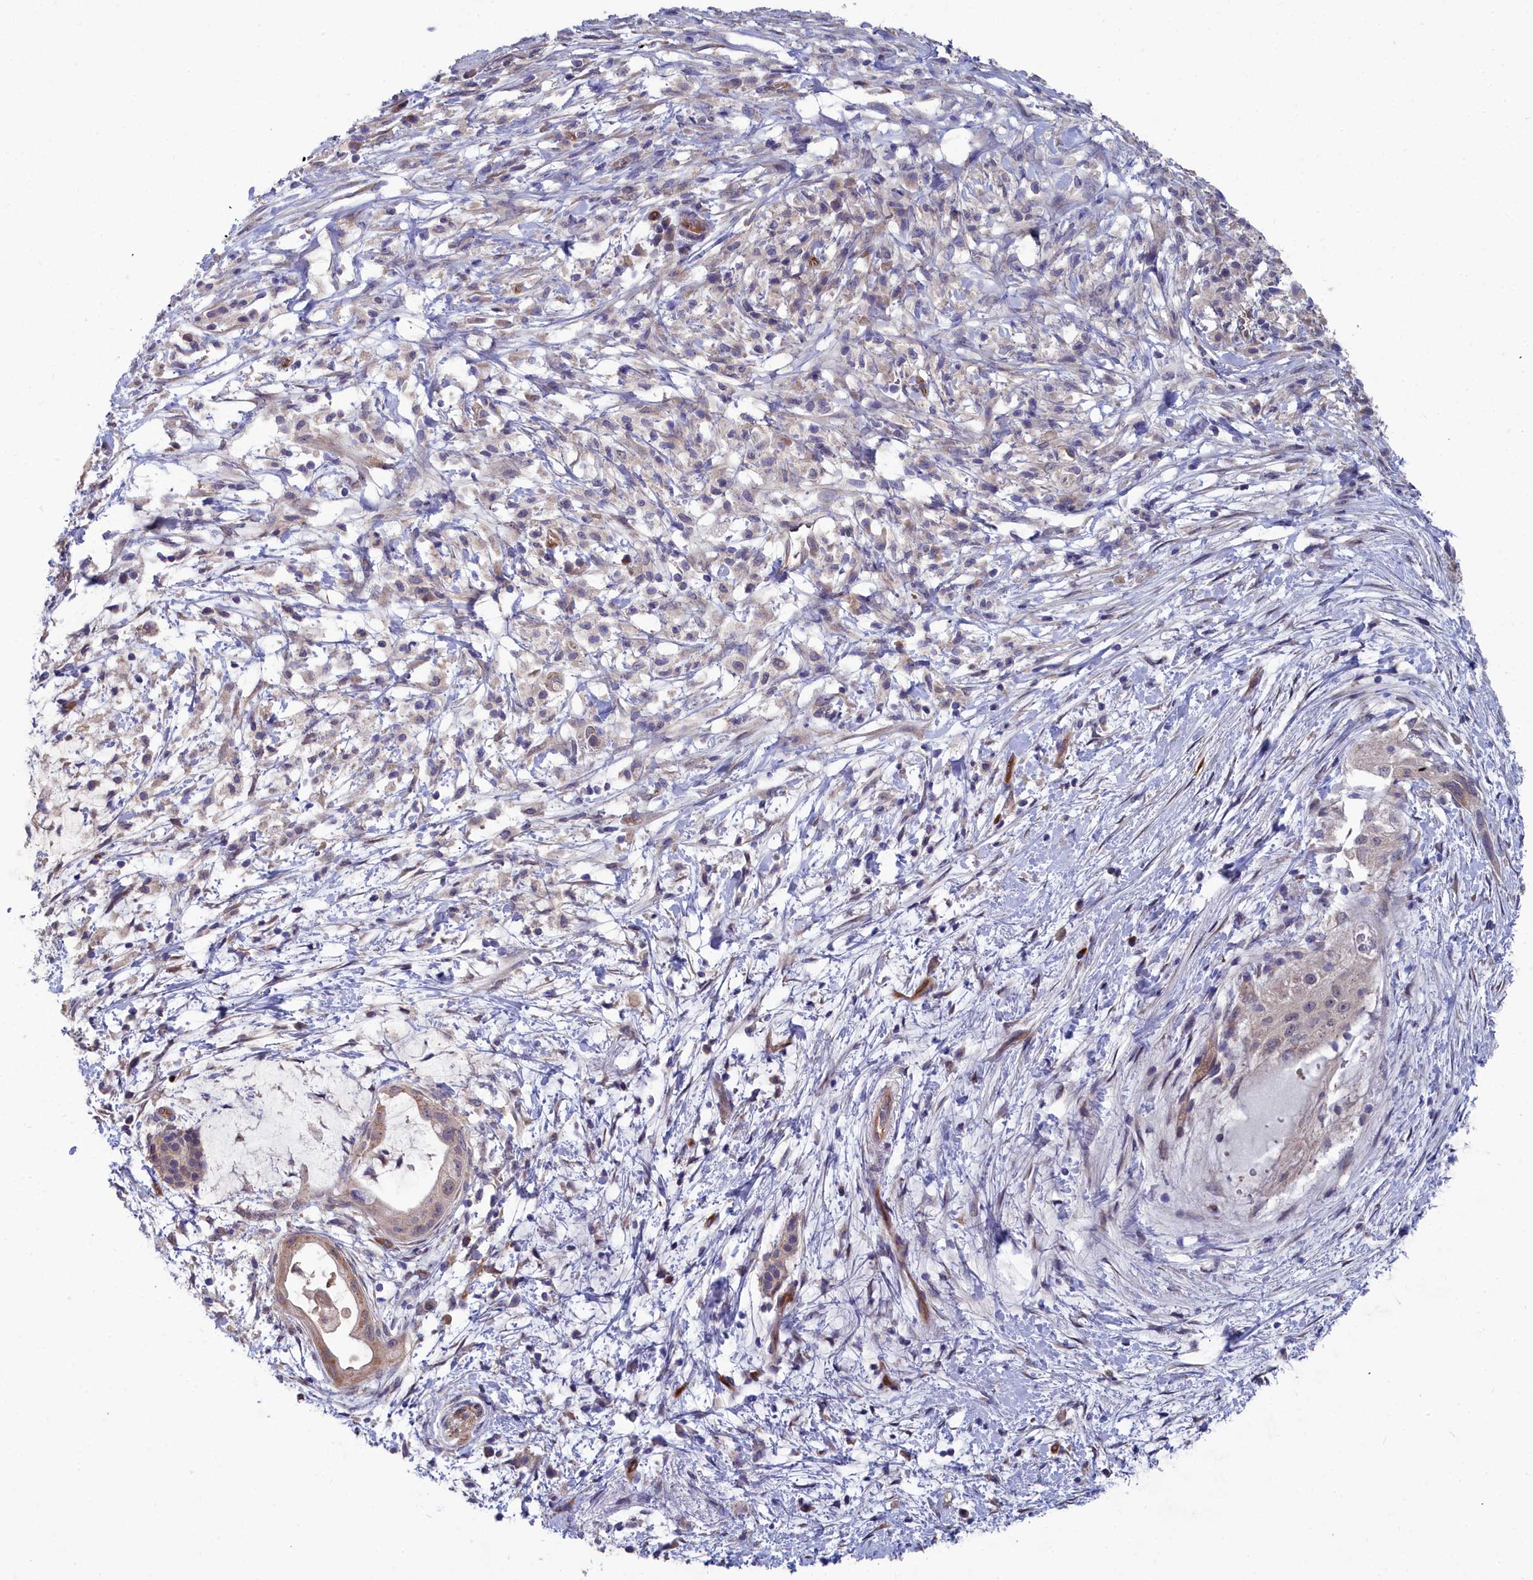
{"staining": {"intensity": "weak", "quantity": "<25%", "location": "cytoplasmic/membranous"}, "tissue": "pancreatic cancer", "cell_type": "Tumor cells", "image_type": "cancer", "snomed": [{"axis": "morphology", "description": "Adenocarcinoma, NOS"}, {"axis": "topography", "description": "Pancreas"}], "caption": "IHC of pancreatic cancer (adenocarcinoma) demonstrates no staining in tumor cells.", "gene": "RDX", "patient": {"sex": "male", "age": 48}}